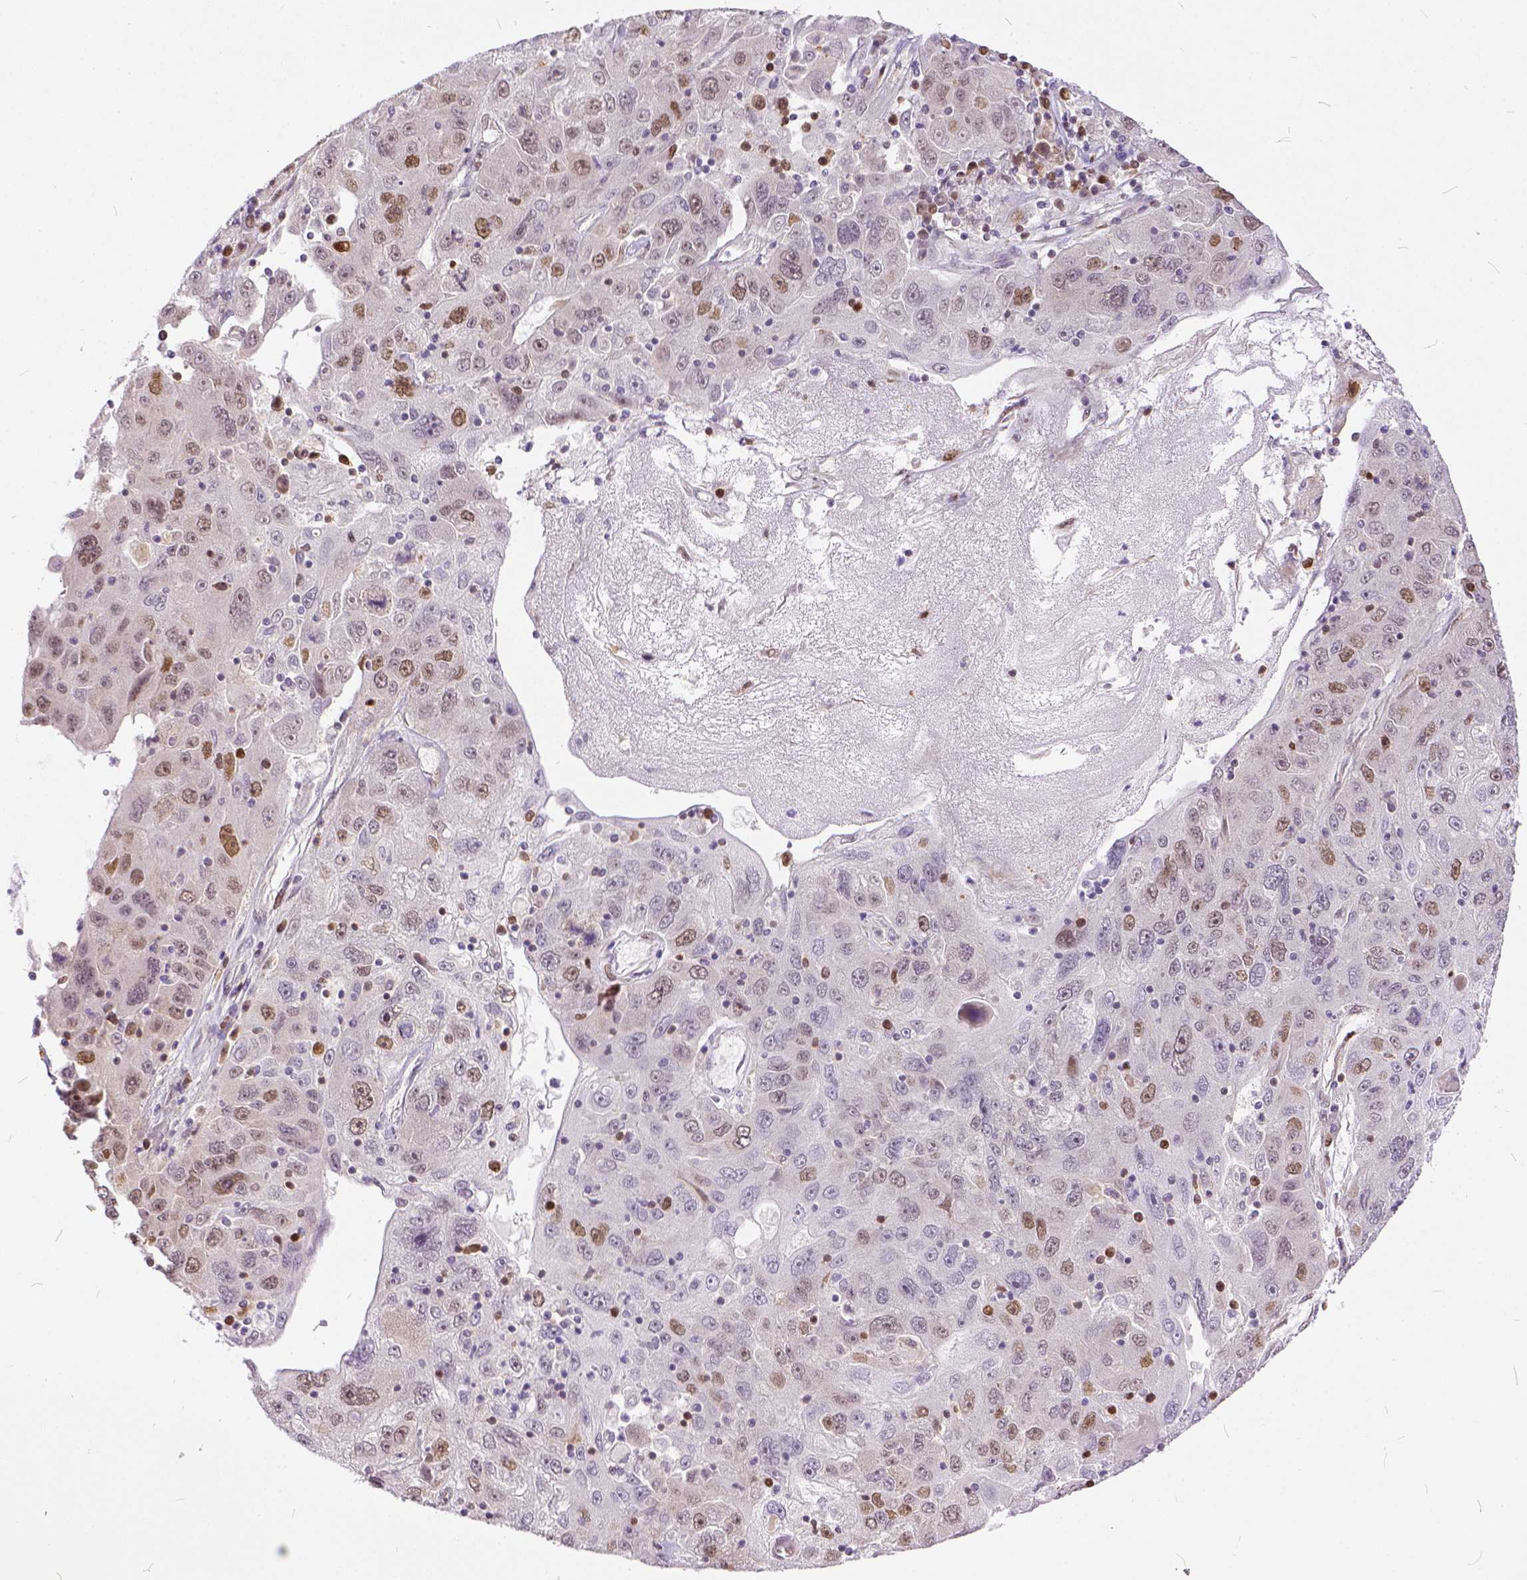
{"staining": {"intensity": "weak", "quantity": "25%-75%", "location": "nuclear"}, "tissue": "stomach cancer", "cell_type": "Tumor cells", "image_type": "cancer", "snomed": [{"axis": "morphology", "description": "Adenocarcinoma, NOS"}, {"axis": "topography", "description": "Stomach"}], "caption": "Immunohistochemical staining of stomach cancer shows low levels of weak nuclear protein positivity in approximately 25%-75% of tumor cells.", "gene": "ERCC1", "patient": {"sex": "male", "age": 56}}